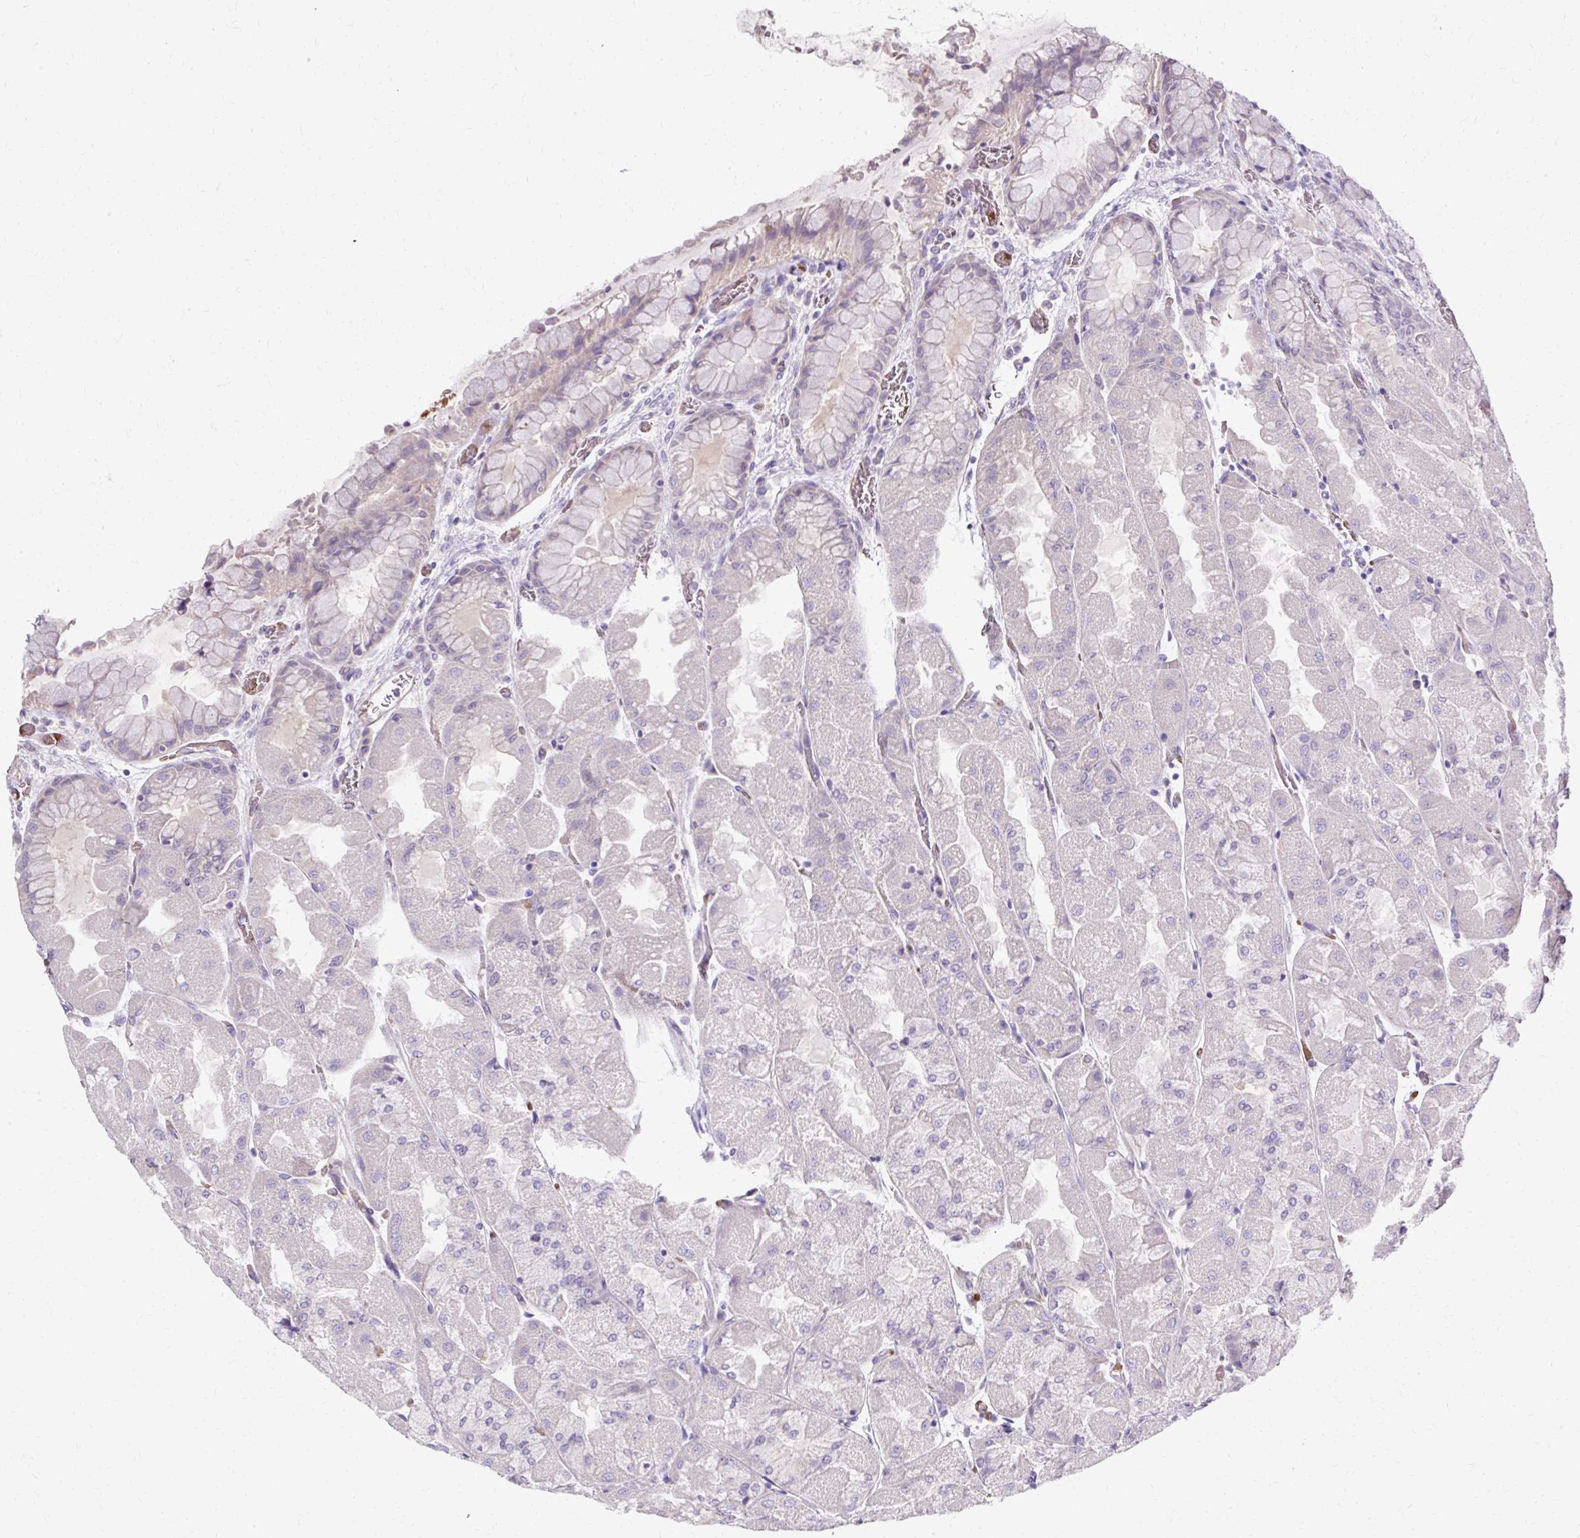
{"staining": {"intensity": "negative", "quantity": "none", "location": "none"}, "tissue": "stomach", "cell_type": "Glandular cells", "image_type": "normal", "snomed": [{"axis": "morphology", "description": "Normal tissue, NOS"}, {"axis": "topography", "description": "Stomach"}], "caption": "Human stomach stained for a protein using immunohistochemistry displays no staining in glandular cells.", "gene": "USHBP1", "patient": {"sex": "female", "age": 61}}